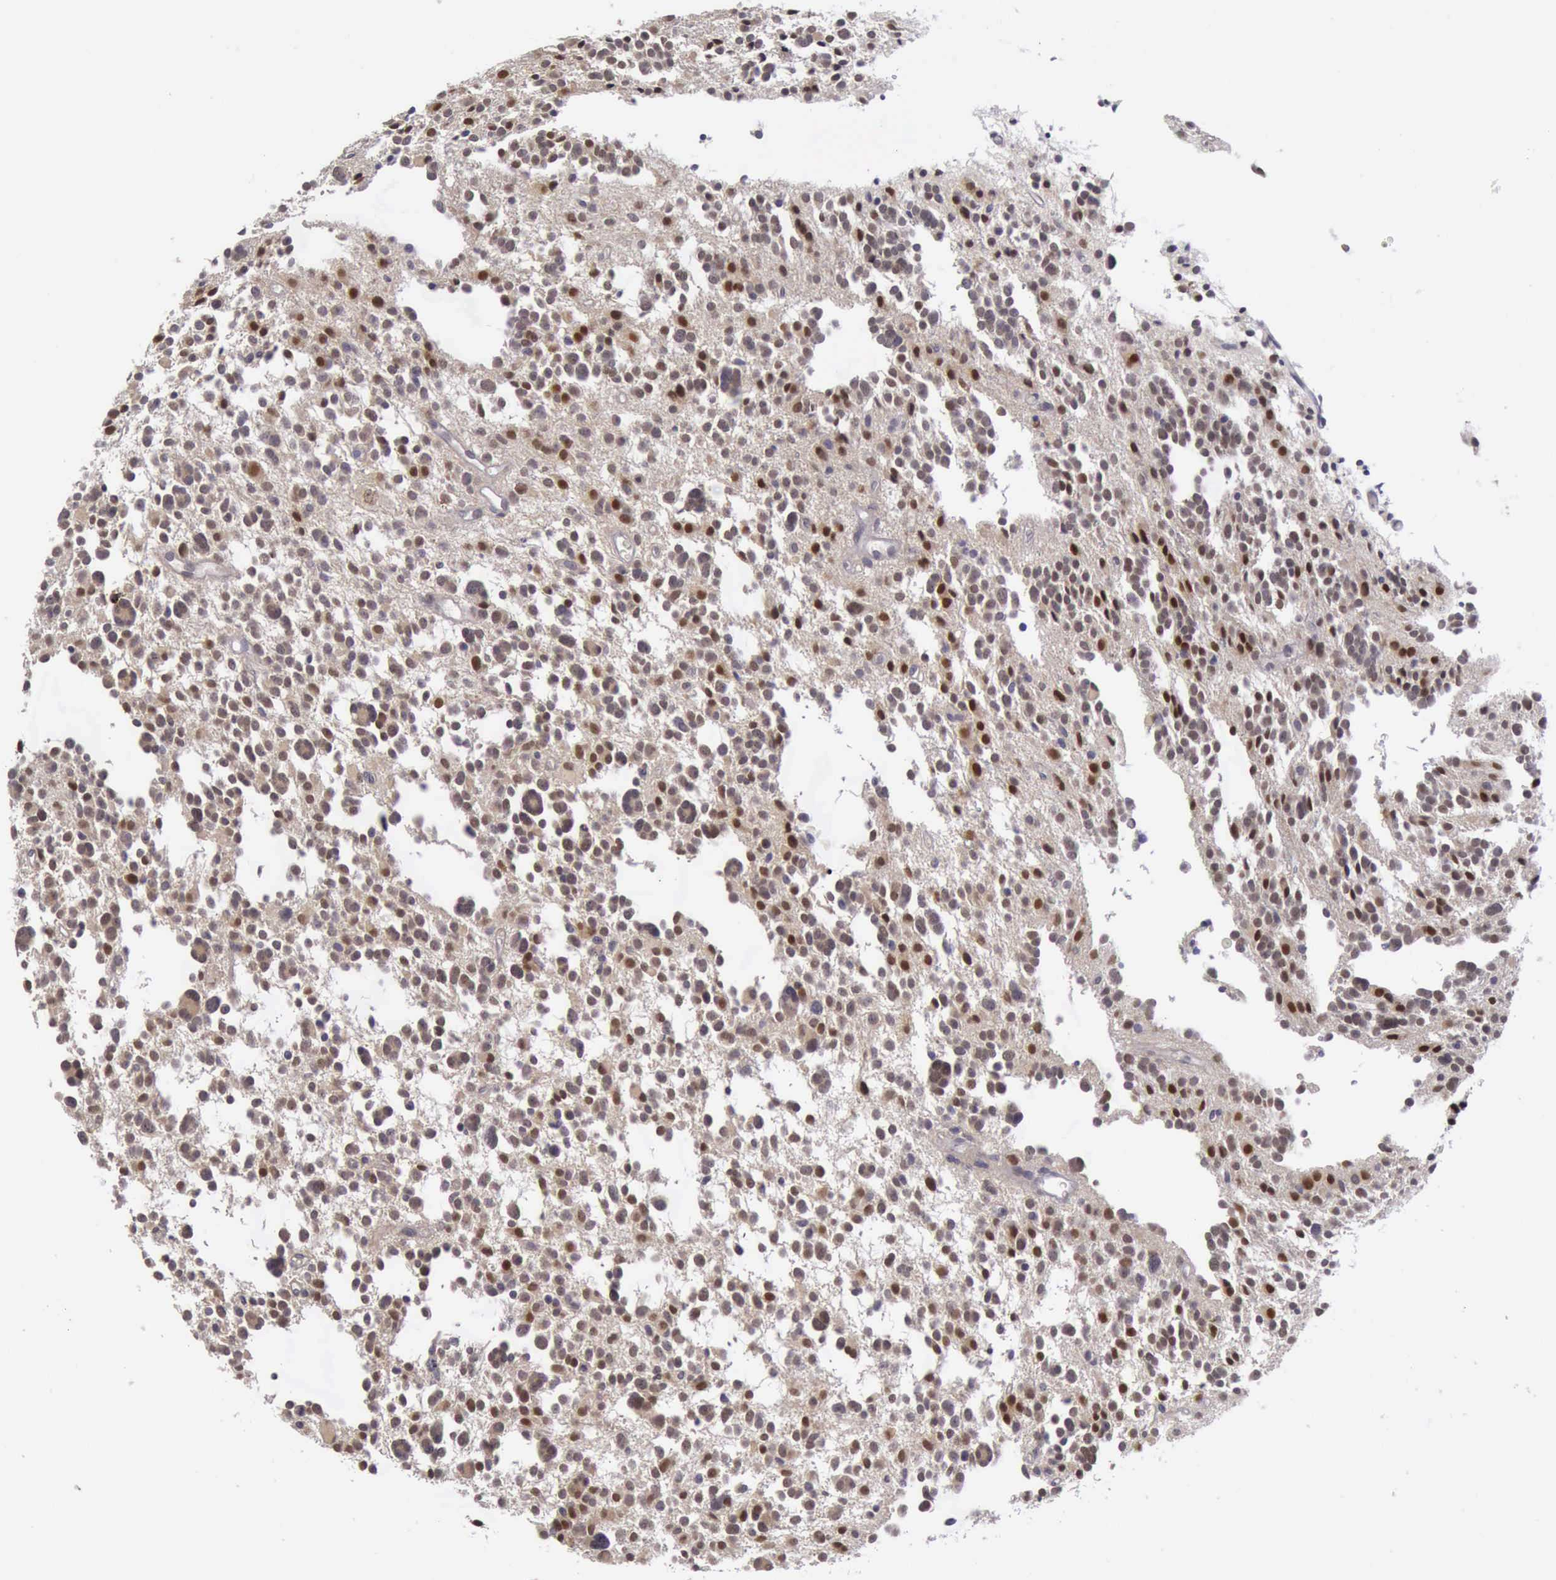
{"staining": {"intensity": "moderate", "quantity": "25%-75%", "location": "cytoplasmic/membranous,nuclear"}, "tissue": "glioma", "cell_type": "Tumor cells", "image_type": "cancer", "snomed": [{"axis": "morphology", "description": "Glioma, malignant, Low grade"}, {"axis": "topography", "description": "Brain"}], "caption": "An image of low-grade glioma (malignant) stained for a protein displays moderate cytoplasmic/membranous and nuclear brown staining in tumor cells.", "gene": "ARNT2", "patient": {"sex": "female", "age": 36}}